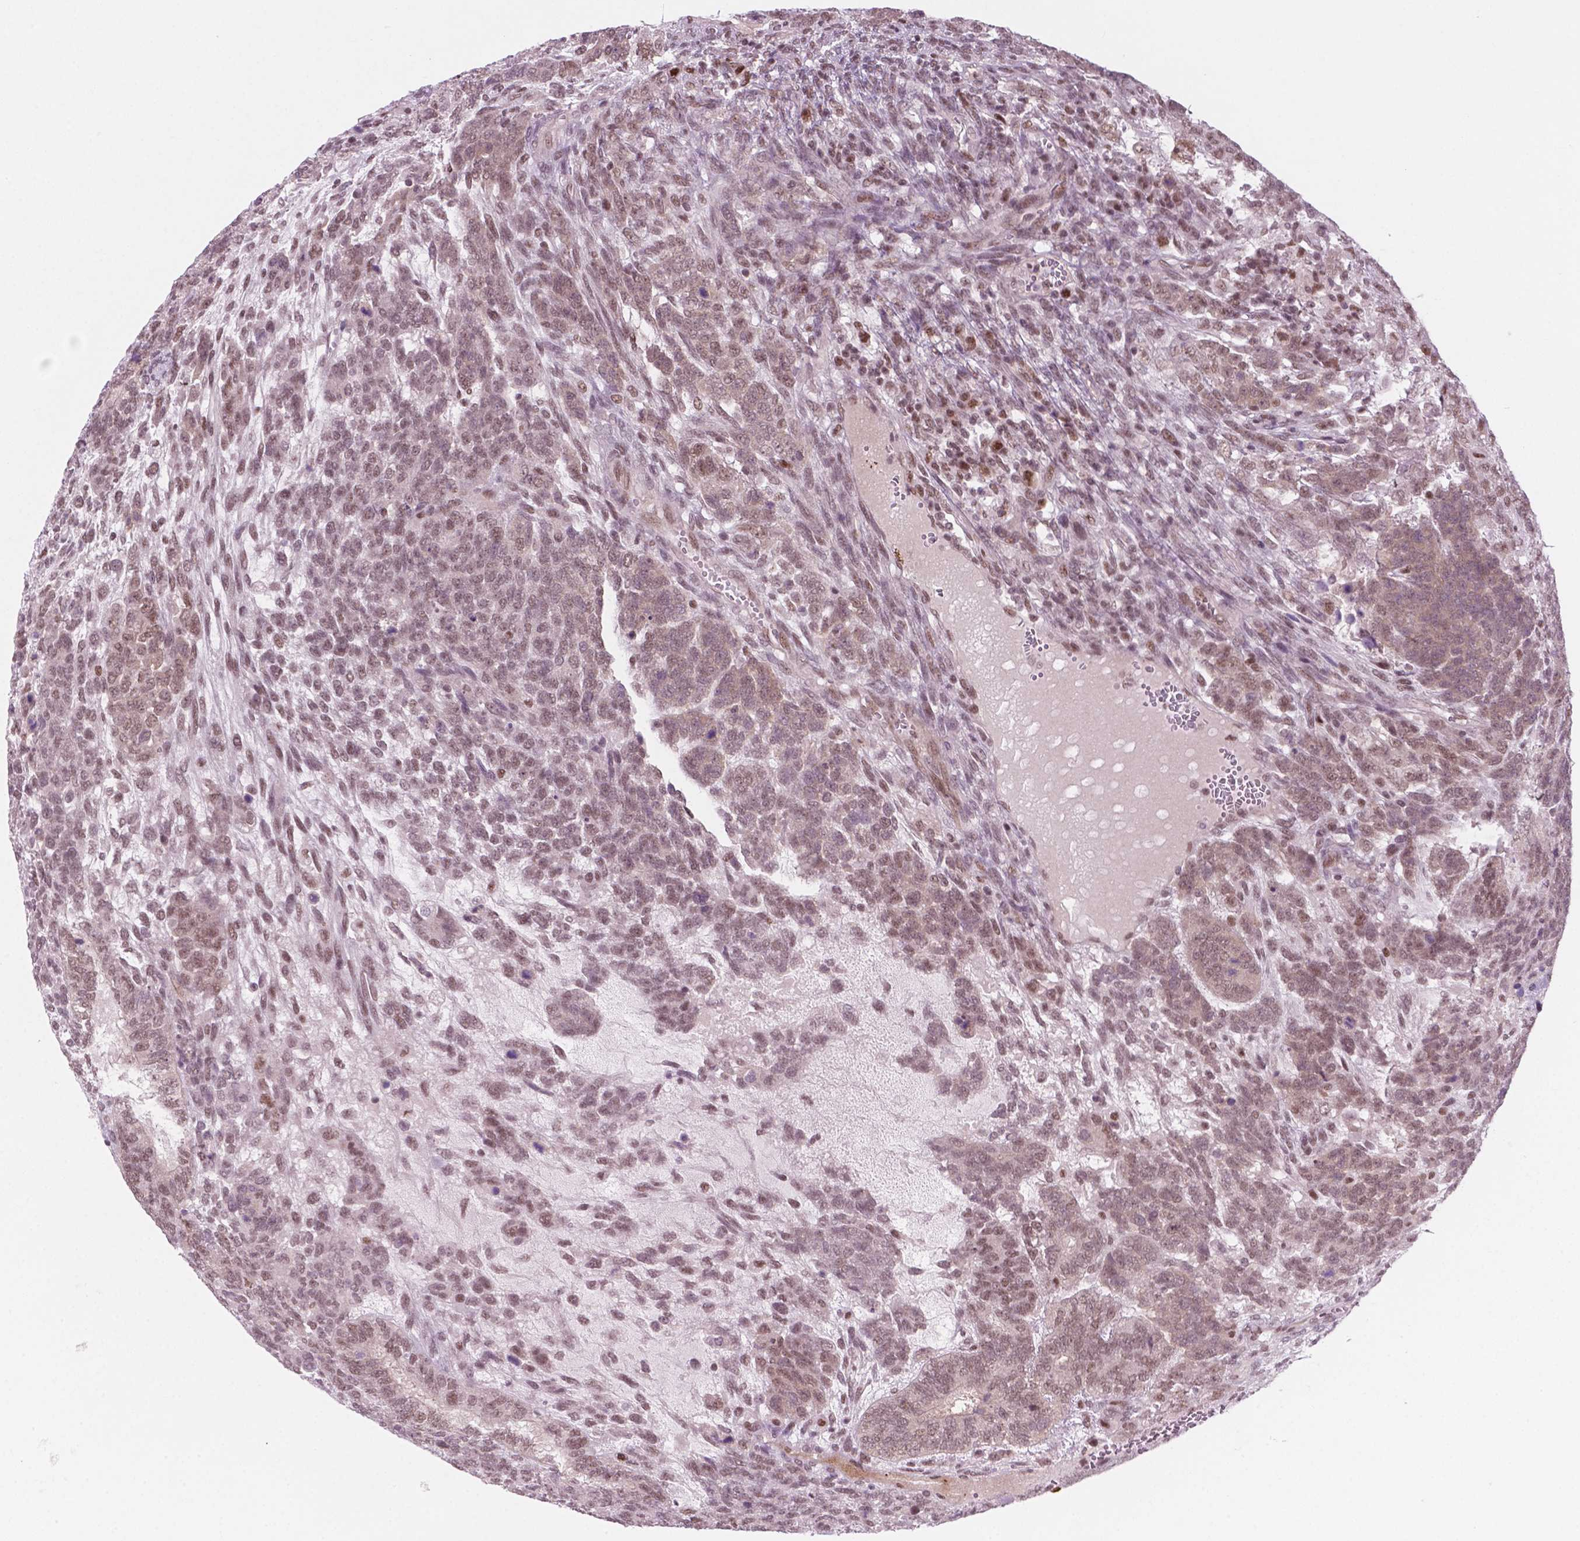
{"staining": {"intensity": "weak", "quantity": ">75%", "location": "nuclear"}, "tissue": "testis cancer", "cell_type": "Tumor cells", "image_type": "cancer", "snomed": [{"axis": "morphology", "description": "Normal tissue, NOS"}, {"axis": "morphology", "description": "Carcinoma, Embryonal, NOS"}, {"axis": "topography", "description": "Testis"}, {"axis": "topography", "description": "Epididymis"}], "caption": "An IHC histopathology image of tumor tissue is shown. Protein staining in brown shows weak nuclear positivity in testis cancer (embryonal carcinoma) within tumor cells.", "gene": "PHAX", "patient": {"sex": "male", "age": 23}}